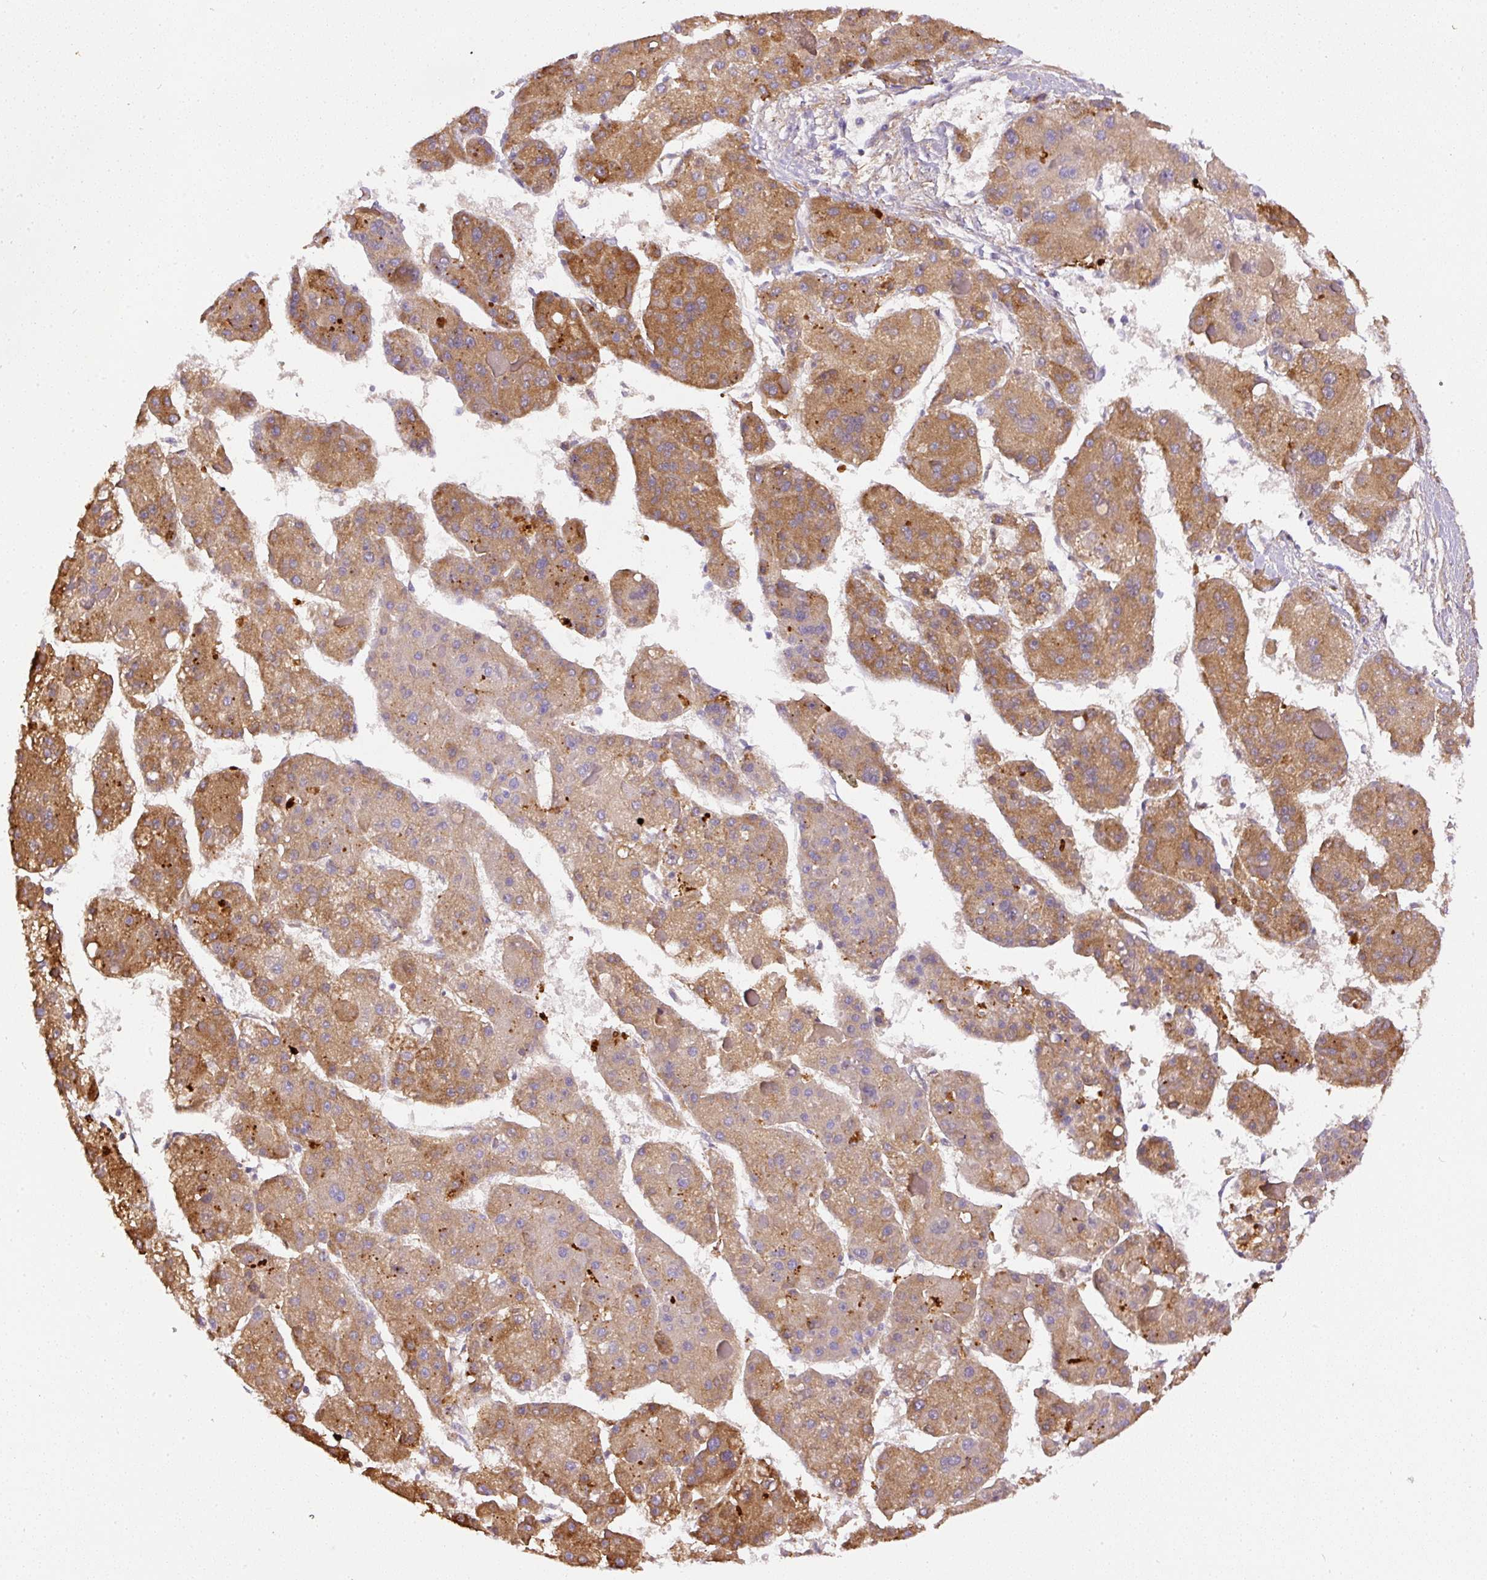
{"staining": {"intensity": "moderate", "quantity": ">75%", "location": "cytoplasmic/membranous"}, "tissue": "liver cancer", "cell_type": "Tumor cells", "image_type": "cancer", "snomed": [{"axis": "morphology", "description": "Carcinoma, Hepatocellular, NOS"}, {"axis": "topography", "description": "Liver"}], "caption": "This micrograph exhibits immunohistochemistry staining of hepatocellular carcinoma (liver), with medium moderate cytoplasmic/membranous positivity in about >75% of tumor cells.", "gene": "APCS", "patient": {"sex": "female", "age": 73}}